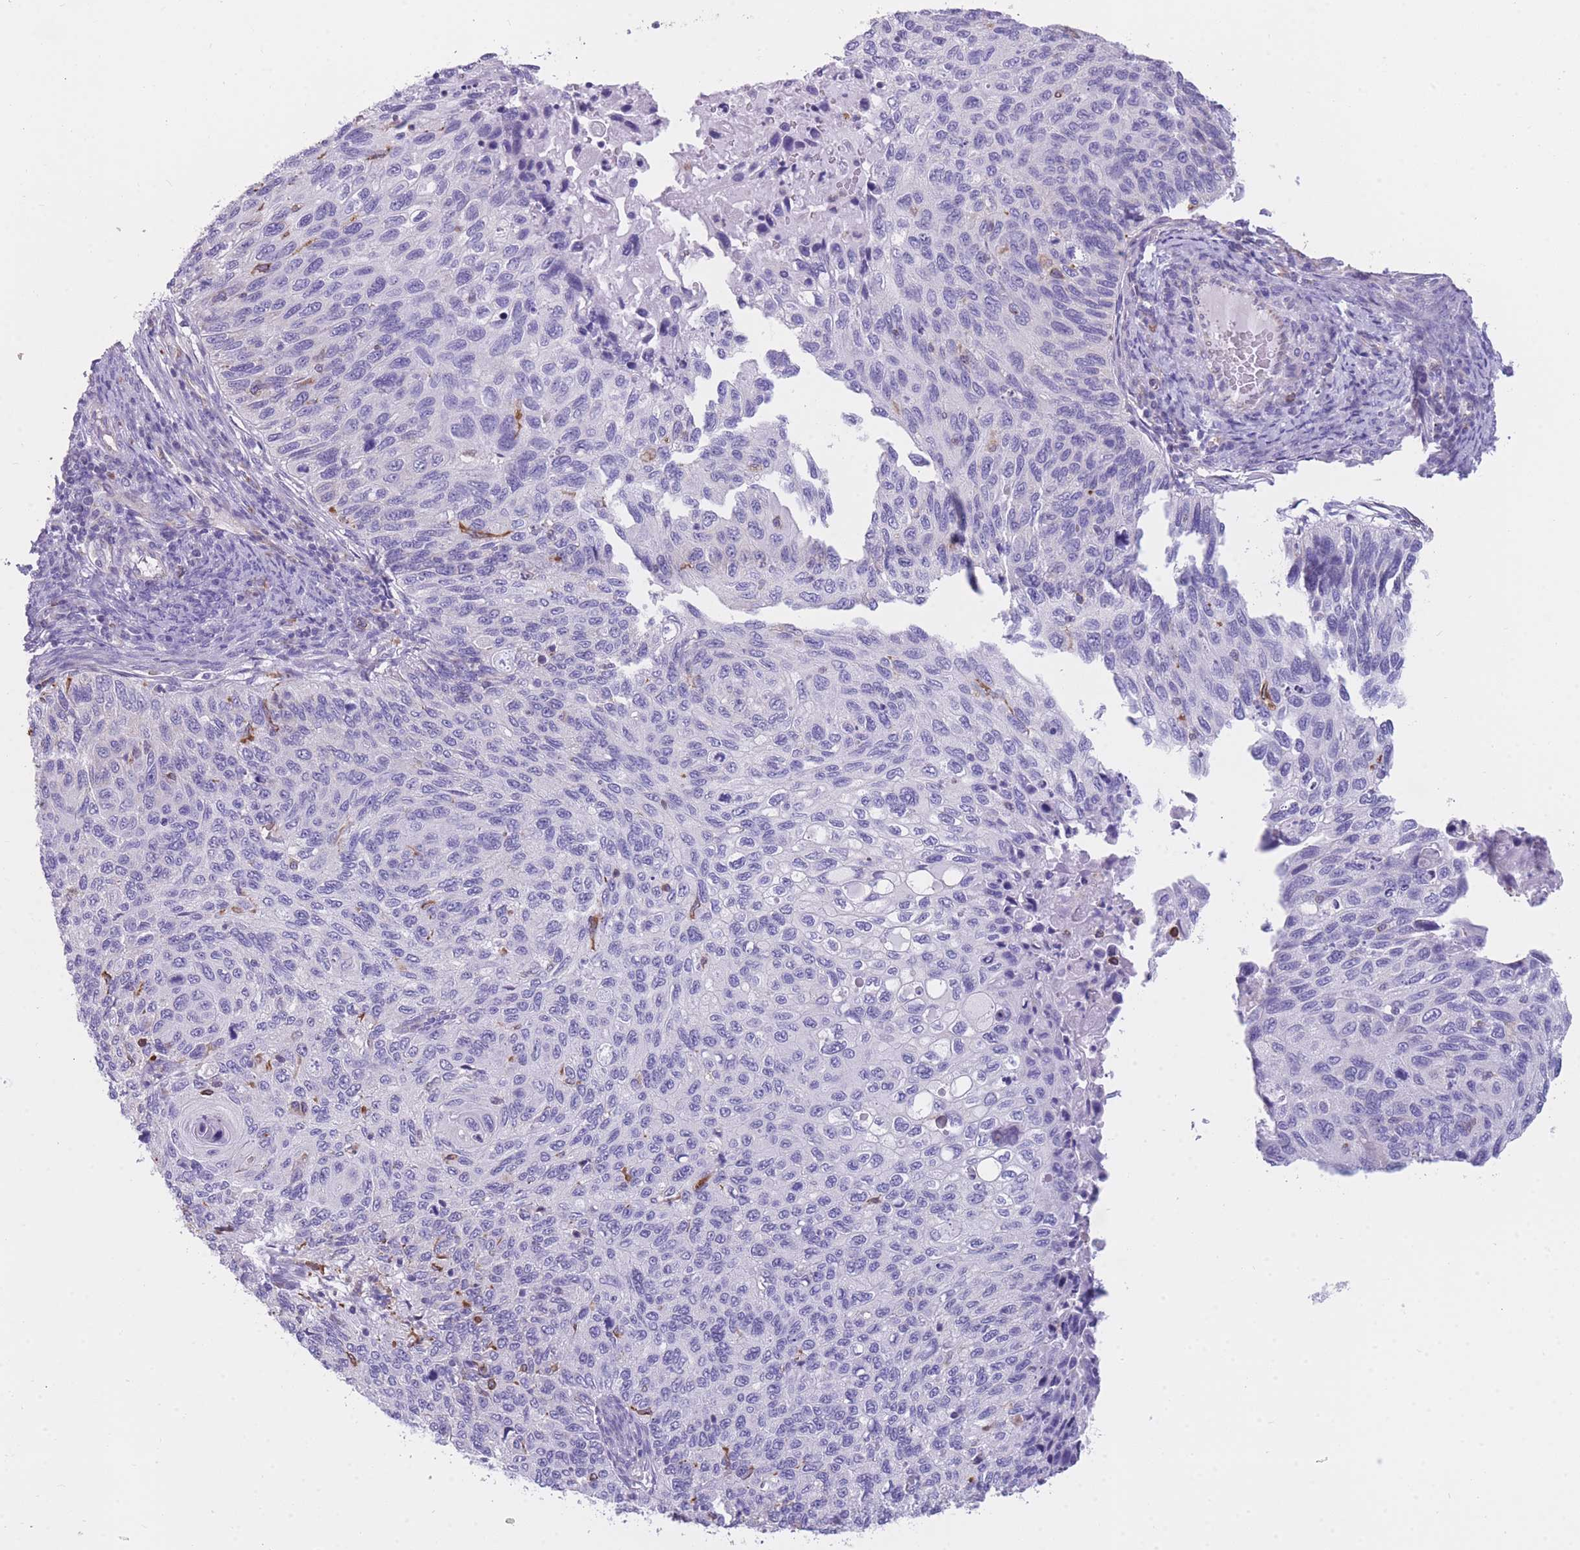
{"staining": {"intensity": "negative", "quantity": "none", "location": "none"}, "tissue": "cervical cancer", "cell_type": "Tumor cells", "image_type": "cancer", "snomed": [{"axis": "morphology", "description": "Squamous cell carcinoma, NOS"}, {"axis": "topography", "description": "Cervix"}], "caption": "Human cervical cancer (squamous cell carcinoma) stained for a protein using immunohistochemistry shows no expression in tumor cells.", "gene": "ZNF662", "patient": {"sex": "female", "age": 70}}